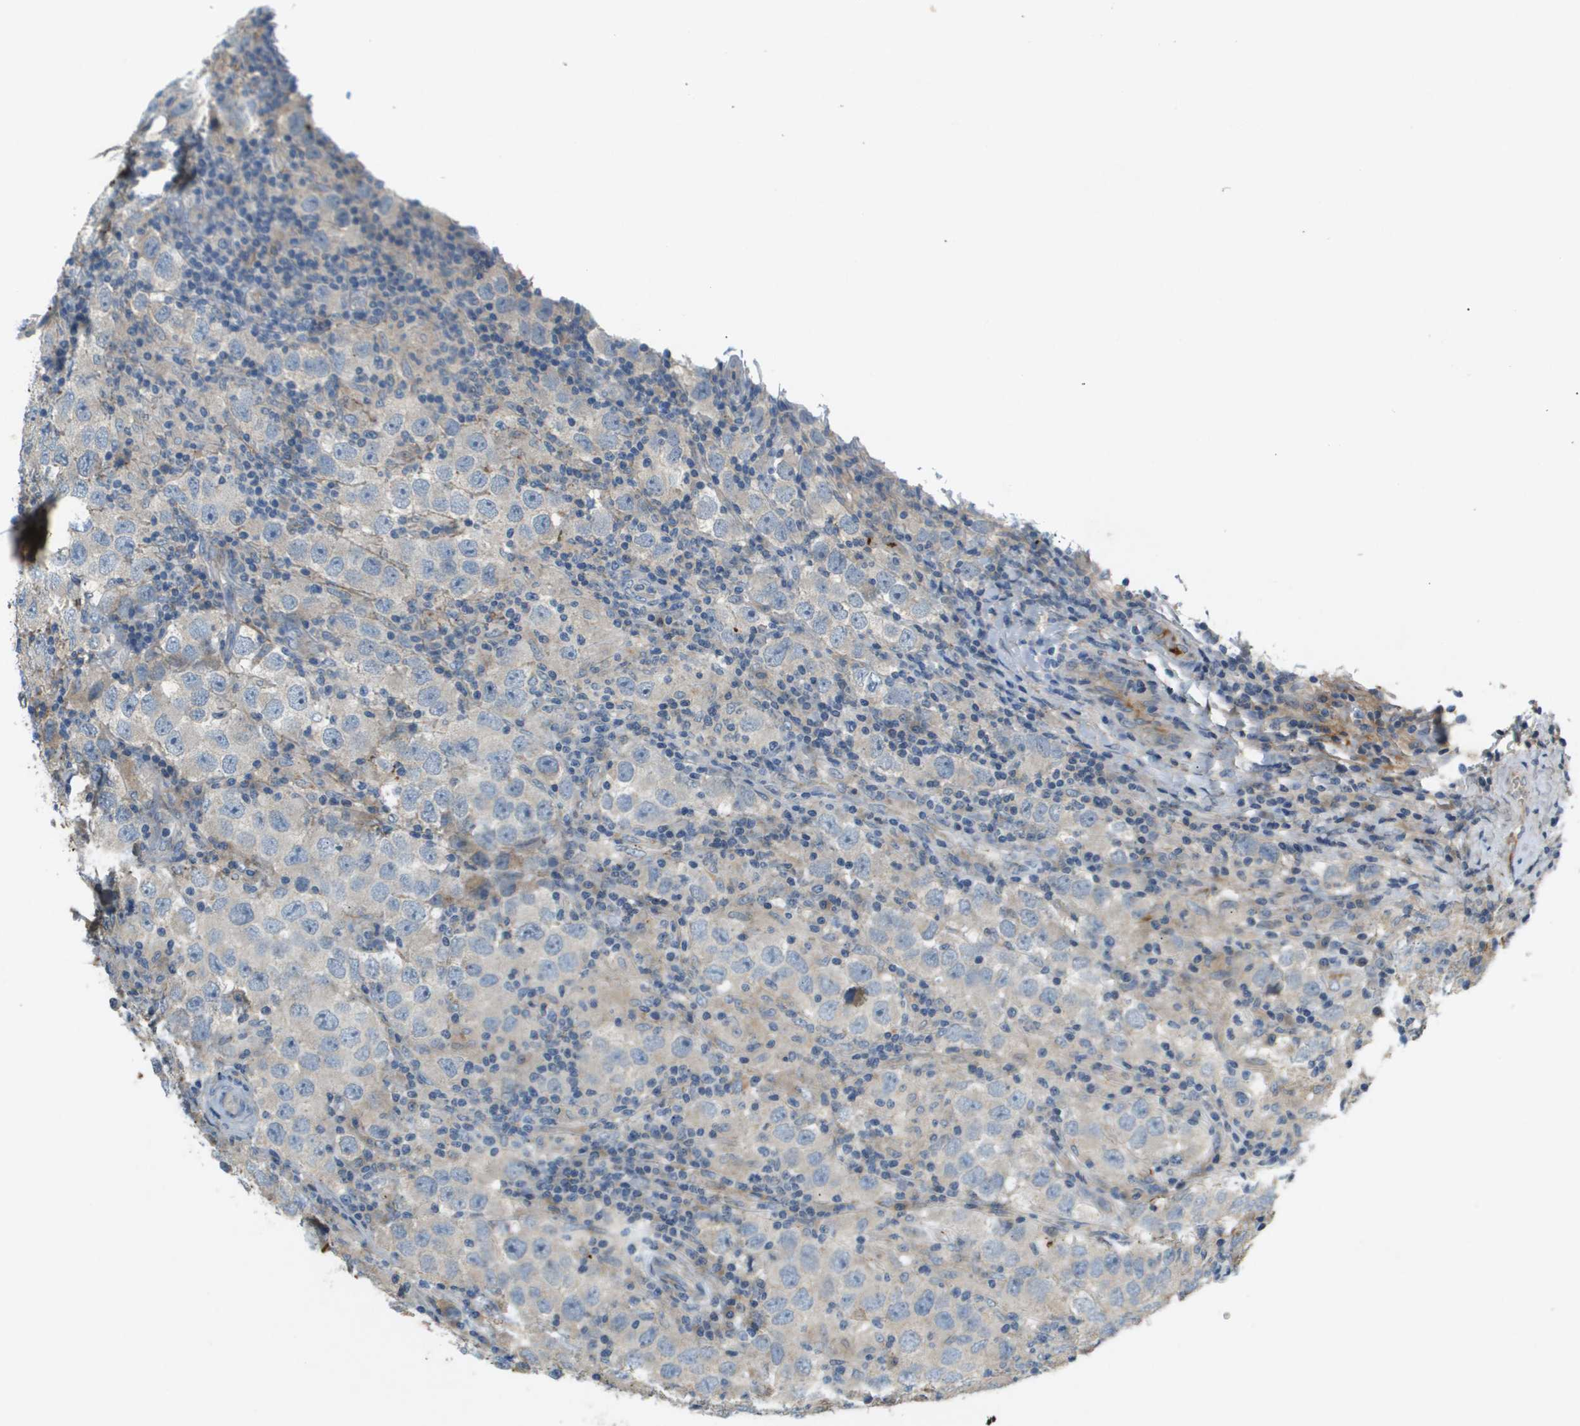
{"staining": {"intensity": "negative", "quantity": "none", "location": "none"}, "tissue": "testis cancer", "cell_type": "Tumor cells", "image_type": "cancer", "snomed": [{"axis": "morphology", "description": "Carcinoma, Embryonal, NOS"}, {"axis": "topography", "description": "Testis"}], "caption": "Immunohistochemistry of testis embryonal carcinoma exhibits no expression in tumor cells. (Immunohistochemistry, brightfield microscopy, high magnification).", "gene": "VTN", "patient": {"sex": "male", "age": 21}}